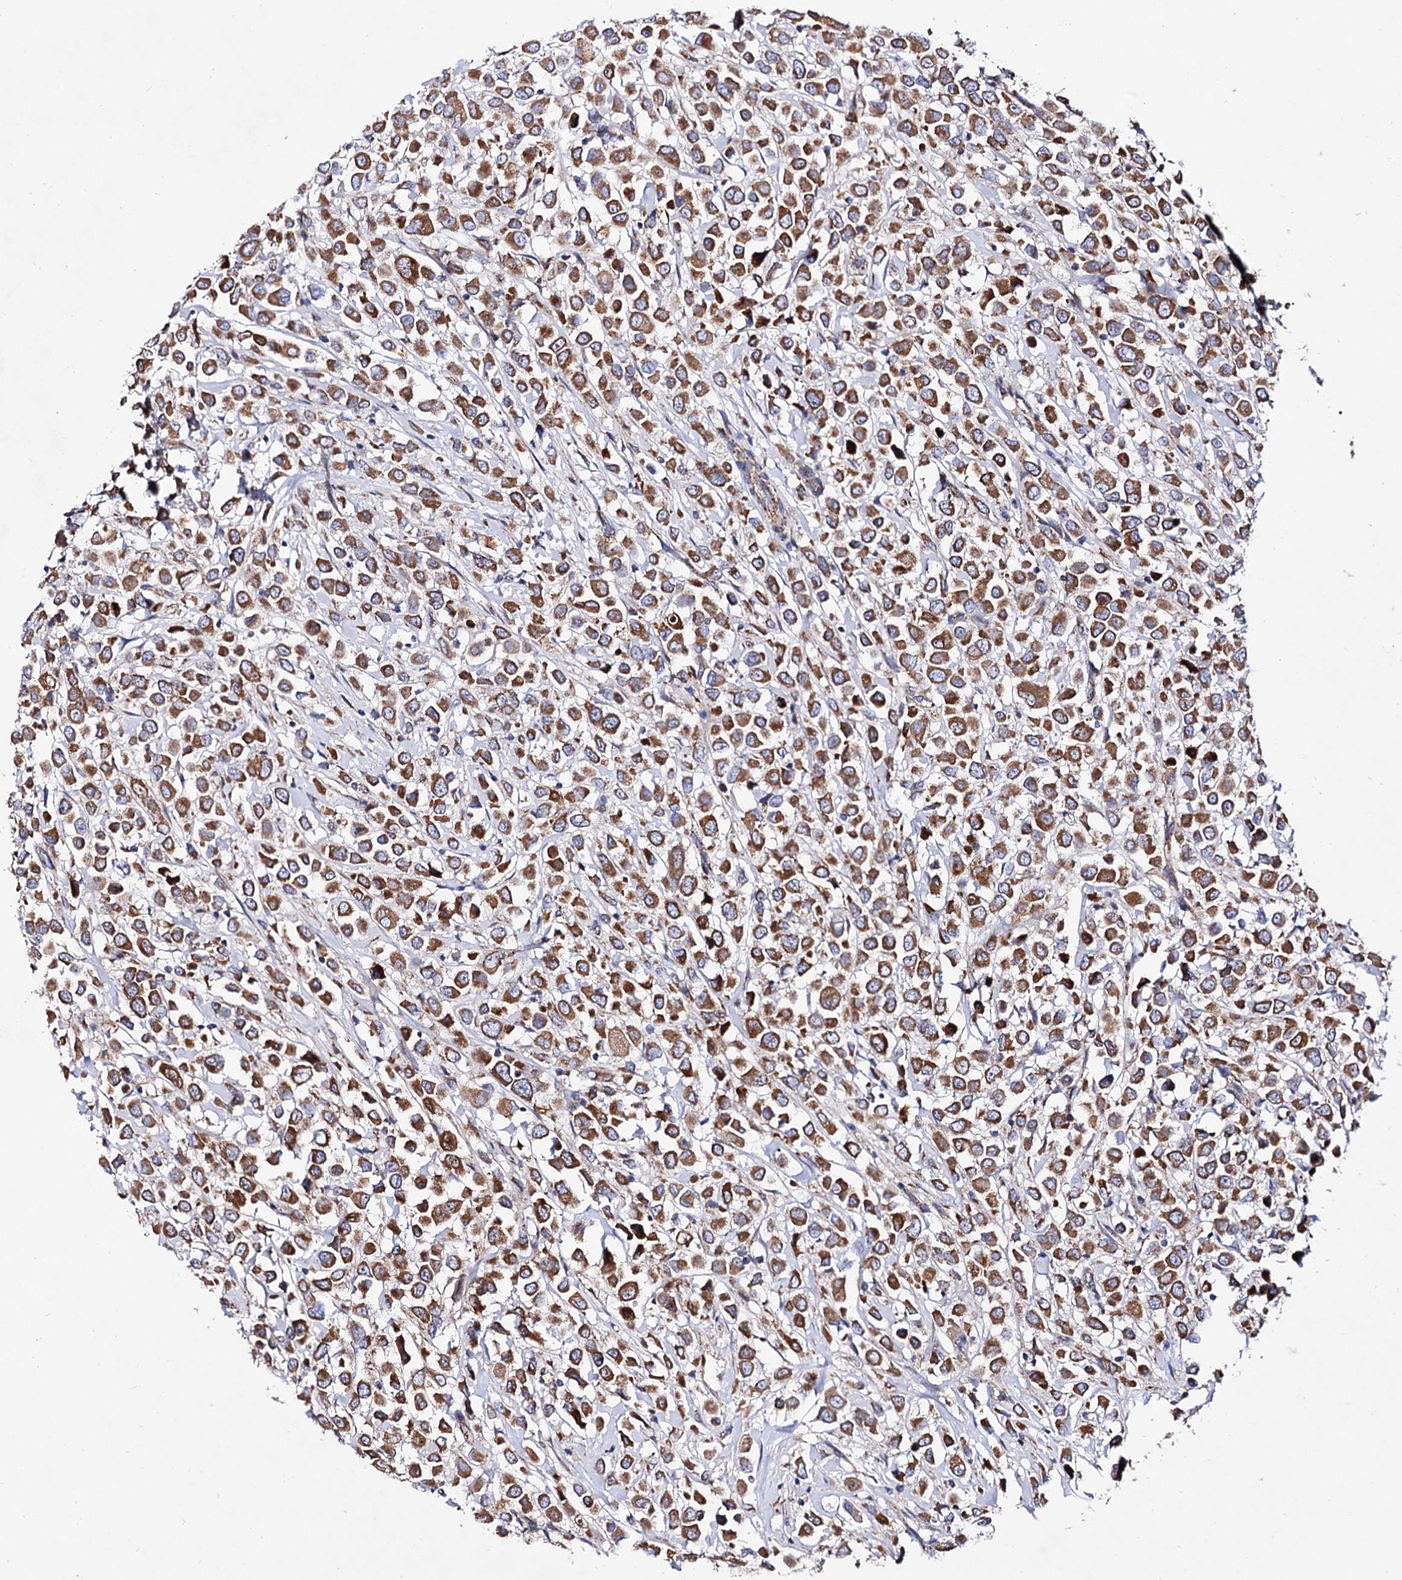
{"staining": {"intensity": "moderate", "quantity": ">75%", "location": "cytoplasmic/membranous"}, "tissue": "breast cancer", "cell_type": "Tumor cells", "image_type": "cancer", "snomed": [{"axis": "morphology", "description": "Duct carcinoma"}, {"axis": "topography", "description": "Breast"}], "caption": "Protein expression analysis of human infiltrating ductal carcinoma (breast) reveals moderate cytoplasmic/membranous expression in approximately >75% of tumor cells.", "gene": "ACAD9", "patient": {"sex": "female", "age": 61}}